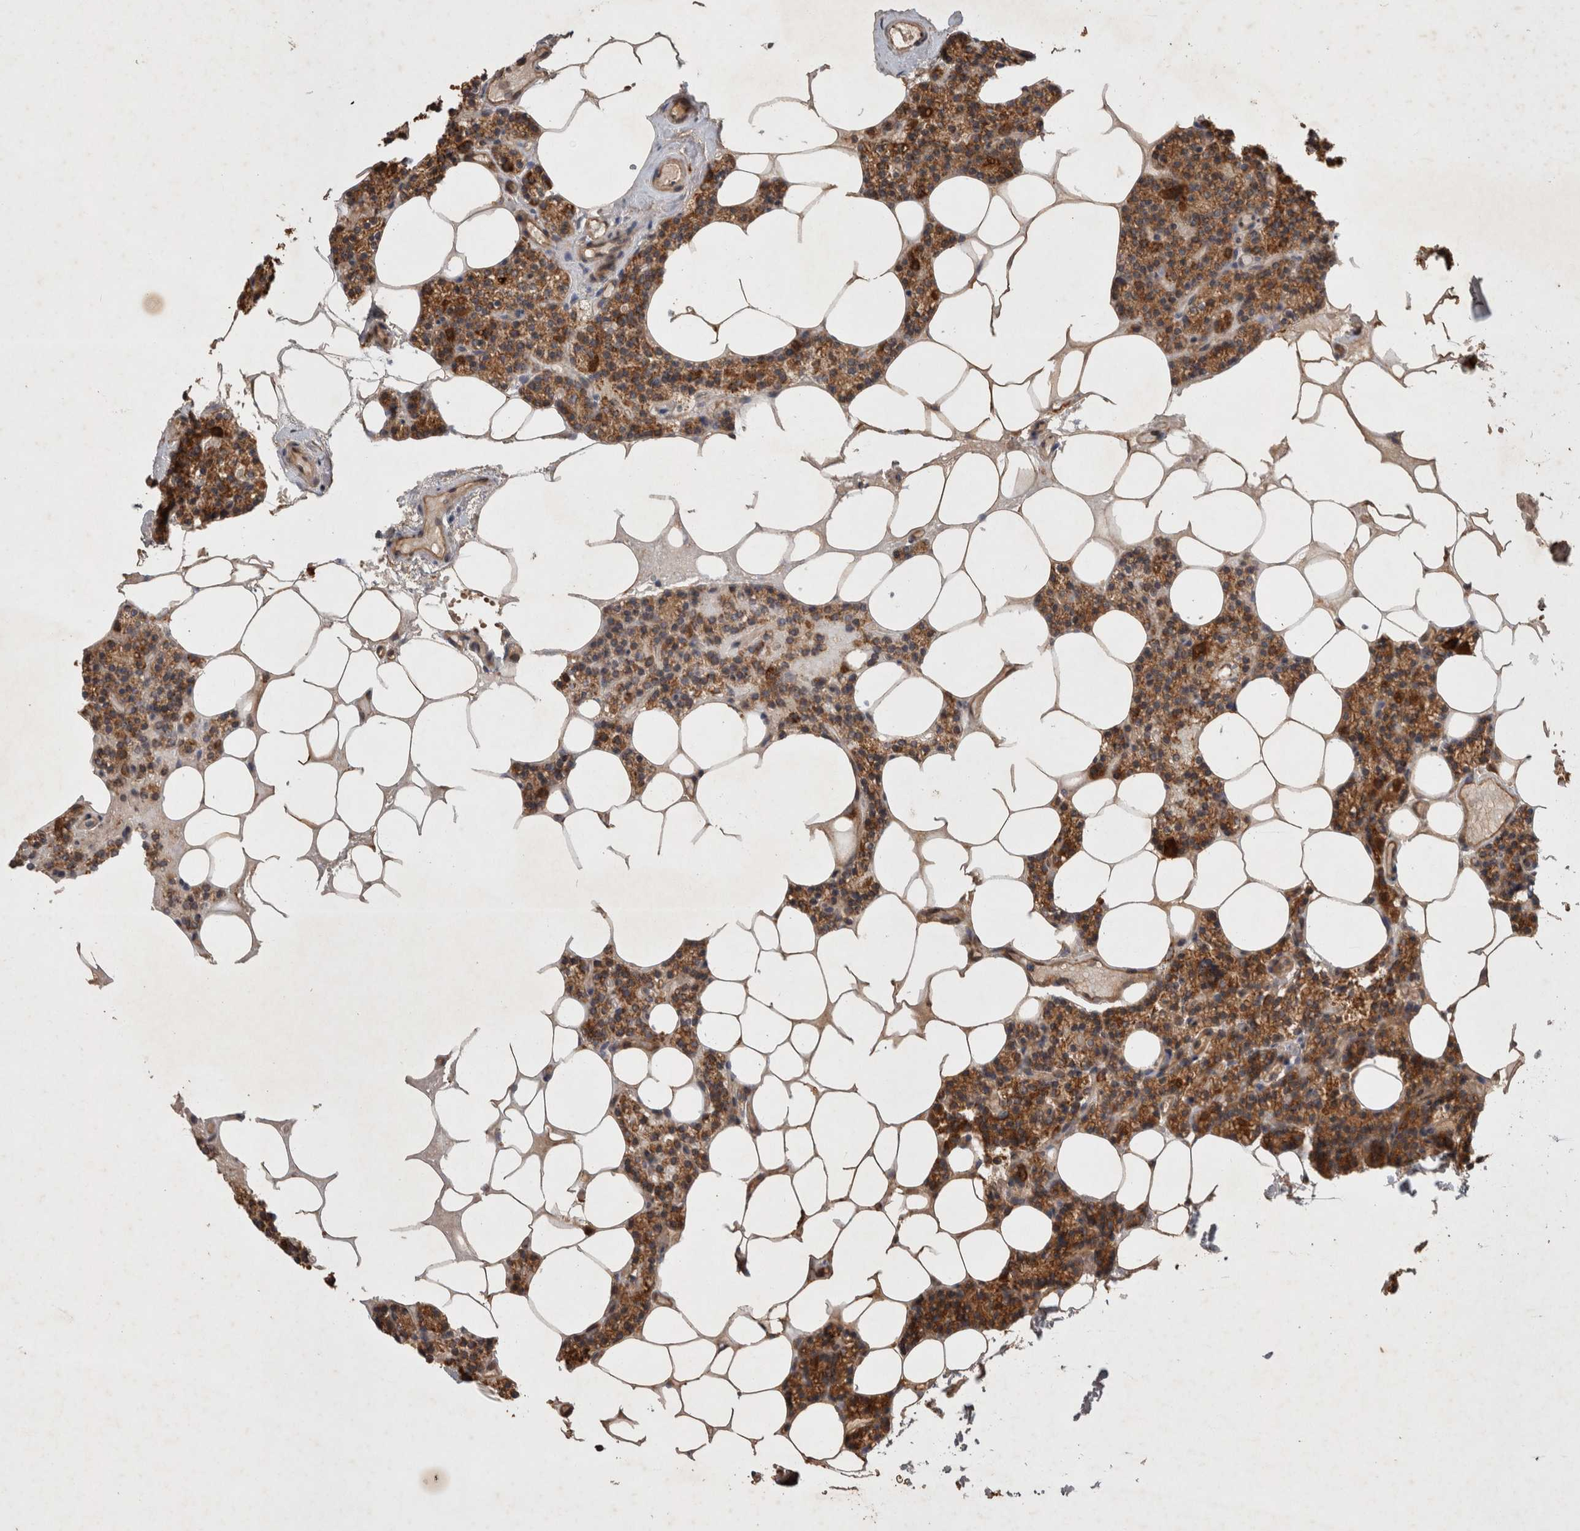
{"staining": {"intensity": "moderate", "quantity": ">75%", "location": "cytoplasmic/membranous"}, "tissue": "parathyroid gland", "cell_type": "Glandular cells", "image_type": "normal", "snomed": [{"axis": "morphology", "description": "Normal tissue, NOS"}, {"axis": "topography", "description": "Parathyroid gland"}], "caption": "High-power microscopy captured an immunohistochemistry histopathology image of benign parathyroid gland, revealing moderate cytoplasmic/membranous expression in approximately >75% of glandular cells.", "gene": "SERAC1", "patient": {"sex": "male", "age": 75}}